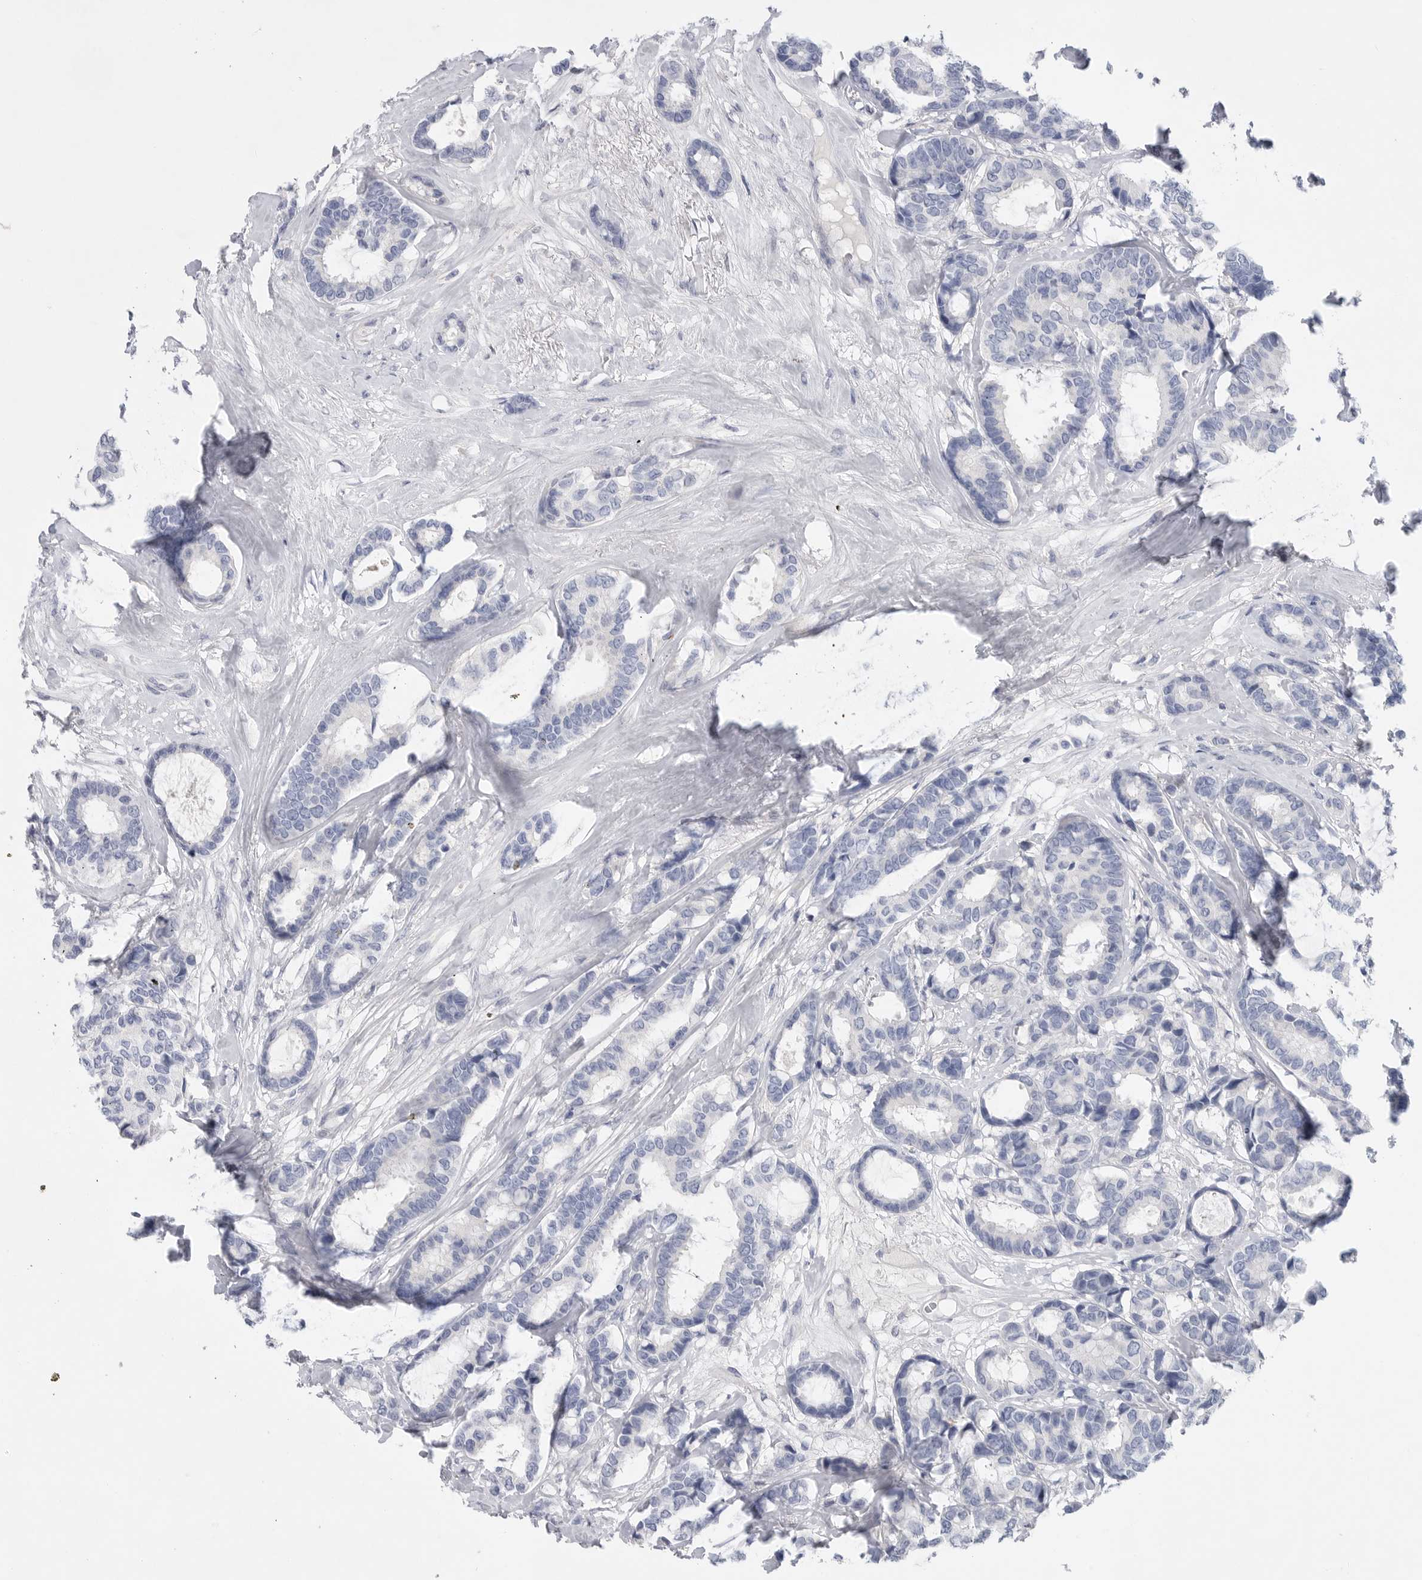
{"staining": {"intensity": "negative", "quantity": "none", "location": "none"}, "tissue": "breast cancer", "cell_type": "Tumor cells", "image_type": "cancer", "snomed": [{"axis": "morphology", "description": "Duct carcinoma"}, {"axis": "topography", "description": "Breast"}], "caption": "DAB immunohistochemical staining of human infiltrating ductal carcinoma (breast) demonstrates no significant expression in tumor cells.", "gene": "CAMK2B", "patient": {"sex": "female", "age": 87}}